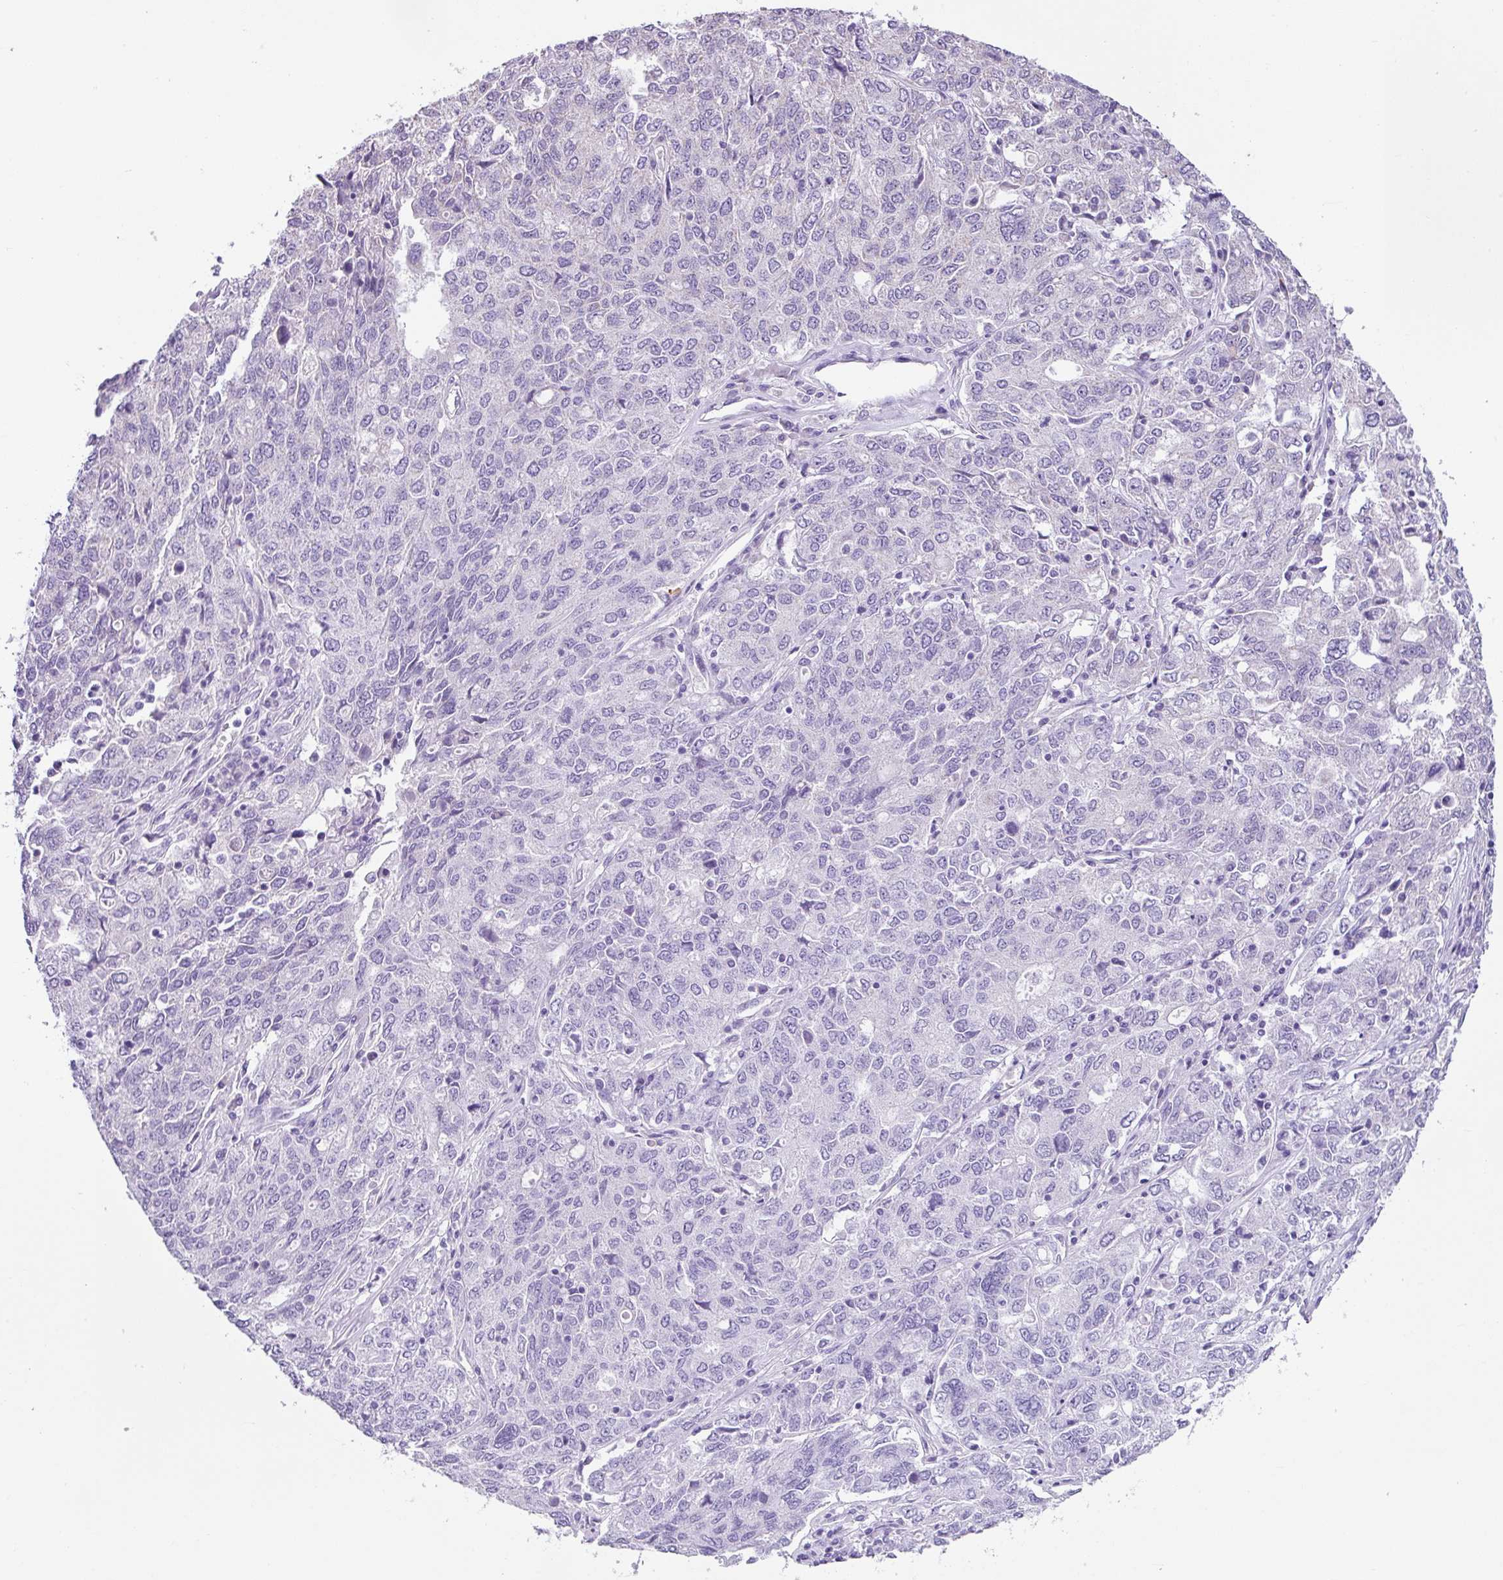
{"staining": {"intensity": "negative", "quantity": "none", "location": "none"}, "tissue": "ovarian cancer", "cell_type": "Tumor cells", "image_type": "cancer", "snomed": [{"axis": "morphology", "description": "Carcinoma, endometroid"}, {"axis": "topography", "description": "Ovary"}], "caption": "This is an immunohistochemistry histopathology image of human ovarian endometroid carcinoma. There is no positivity in tumor cells.", "gene": "PALS2", "patient": {"sex": "female", "age": 62}}